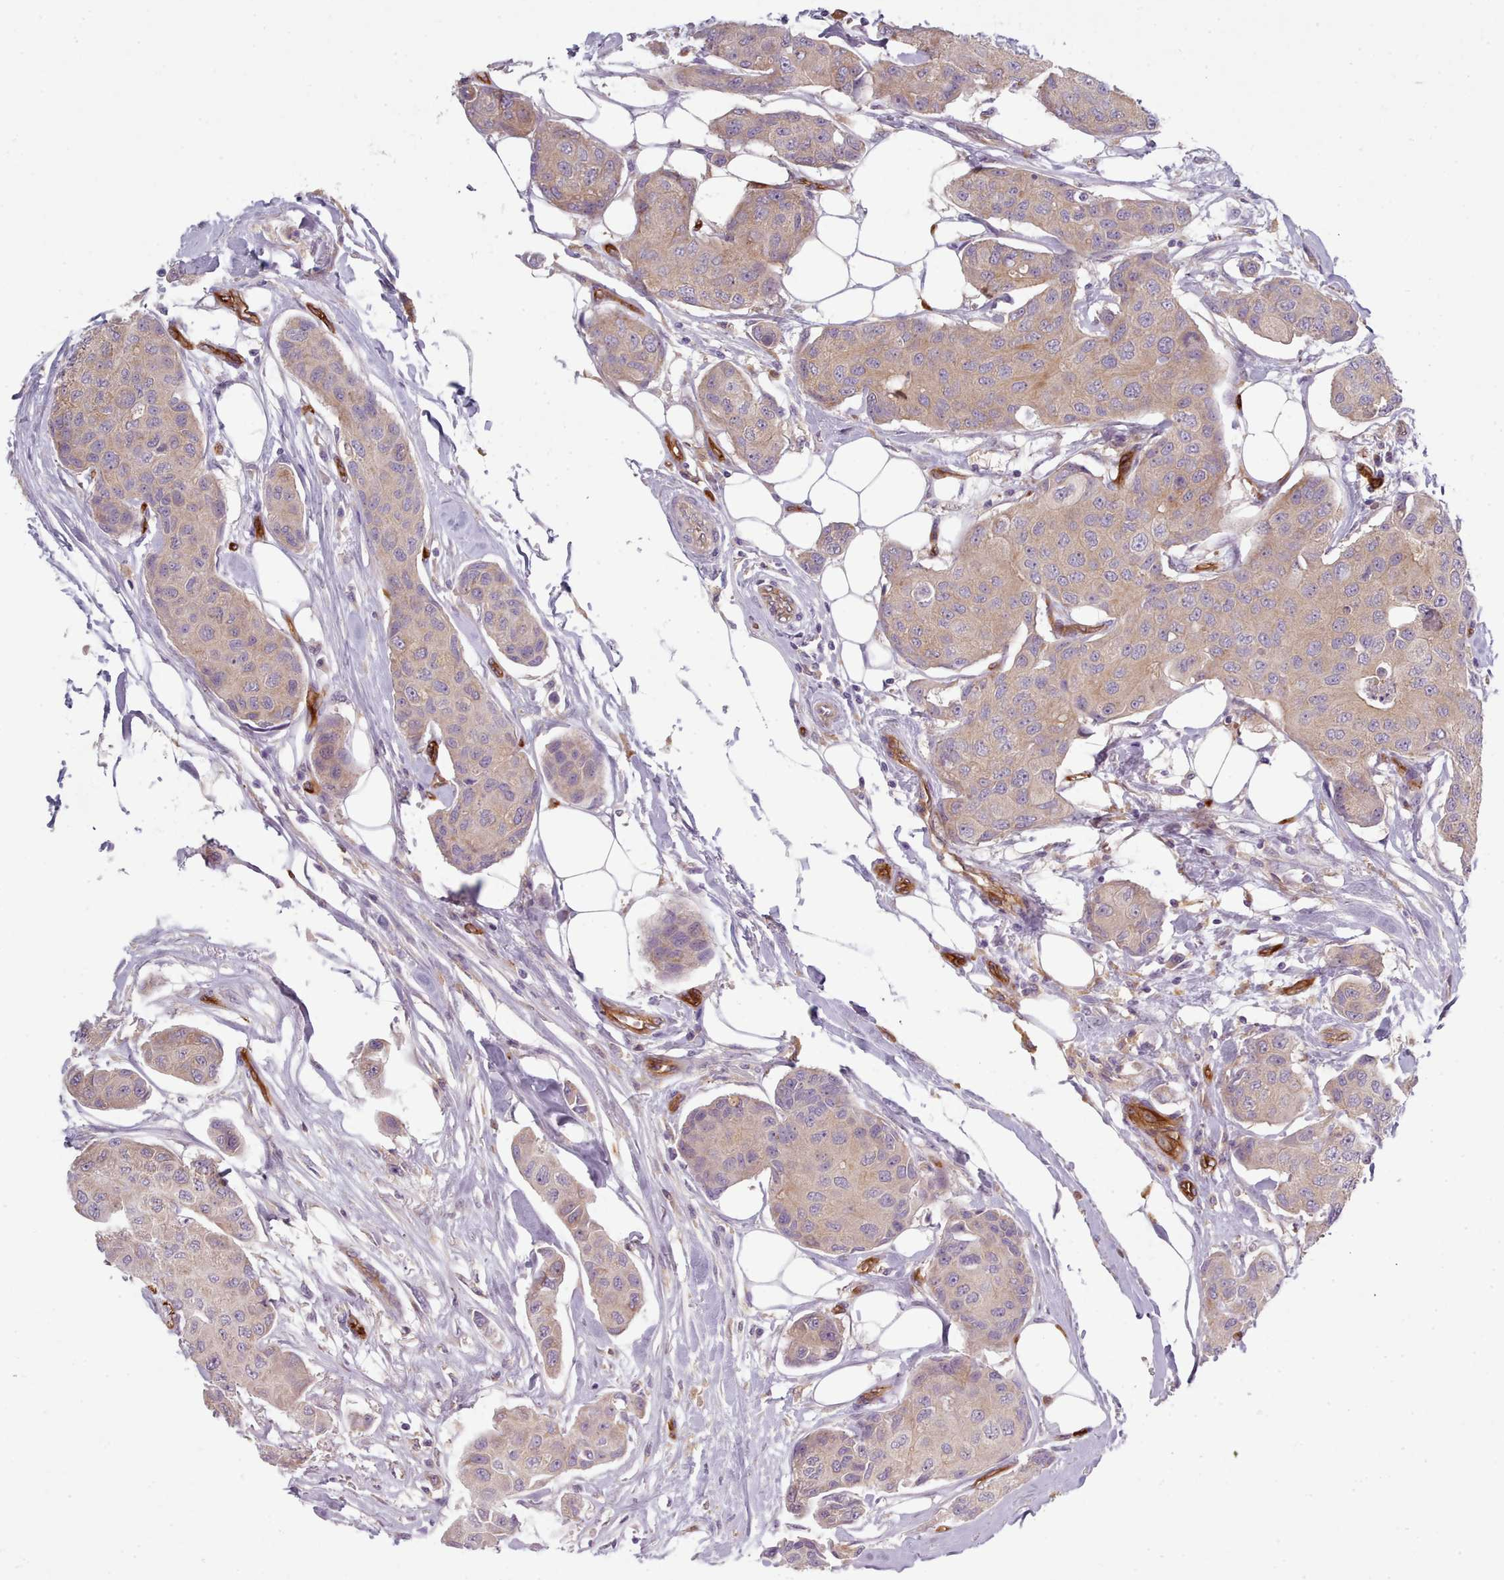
{"staining": {"intensity": "weak", "quantity": ">75%", "location": "cytoplasmic/membranous"}, "tissue": "breast cancer", "cell_type": "Tumor cells", "image_type": "cancer", "snomed": [{"axis": "morphology", "description": "Duct carcinoma"}, {"axis": "topography", "description": "Breast"}, {"axis": "topography", "description": "Lymph node"}], "caption": "Breast cancer stained for a protein demonstrates weak cytoplasmic/membranous positivity in tumor cells.", "gene": "CD300LF", "patient": {"sex": "female", "age": 80}}